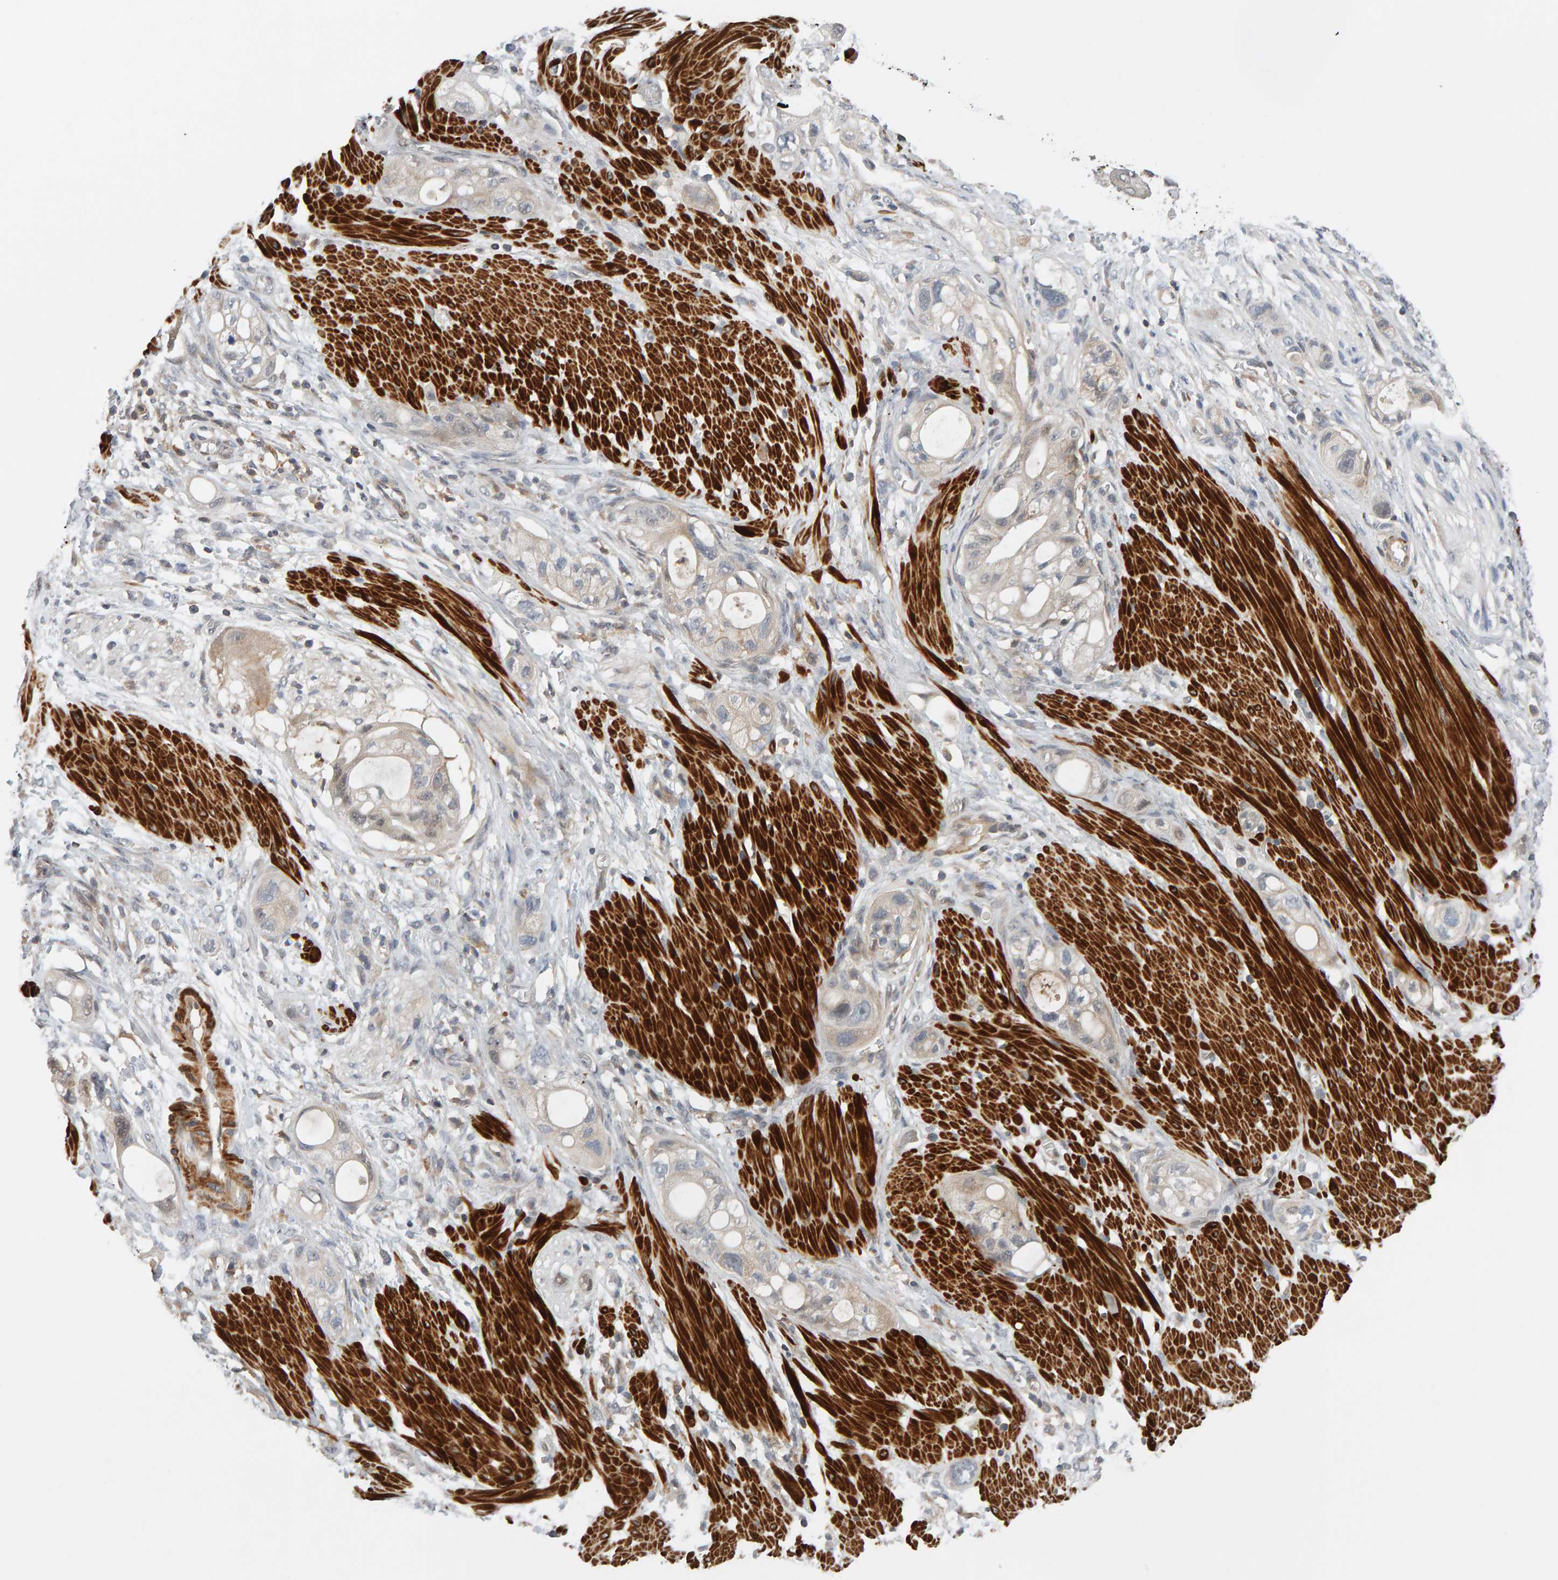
{"staining": {"intensity": "weak", "quantity": "25%-75%", "location": "cytoplasmic/membranous"}, "tissue": "stomach cancer", "cell_type": "Tumor cells", "image_type": "cancer", "snomed": [{"axis": "morphology", "description": "Adenocarcinoma, NOS"}, {"axis": "topography", "description": "Stomach"}, {"axis": "topography", "description": "Stomach, lower"}], "caption": "Immunohistochemical staining of stomach cancer (adenocarcinoma) demonstrates low levels of weak cytoplasmic/membranous protein positivity in approximately 25%-75% of tumor cells. (DAB (3,3'-diaminobenzidine) IHC with brightfield microscopy, high magnification).", "gene": "NUDCD1", "patient": {"sex": "female", "age": 48}}